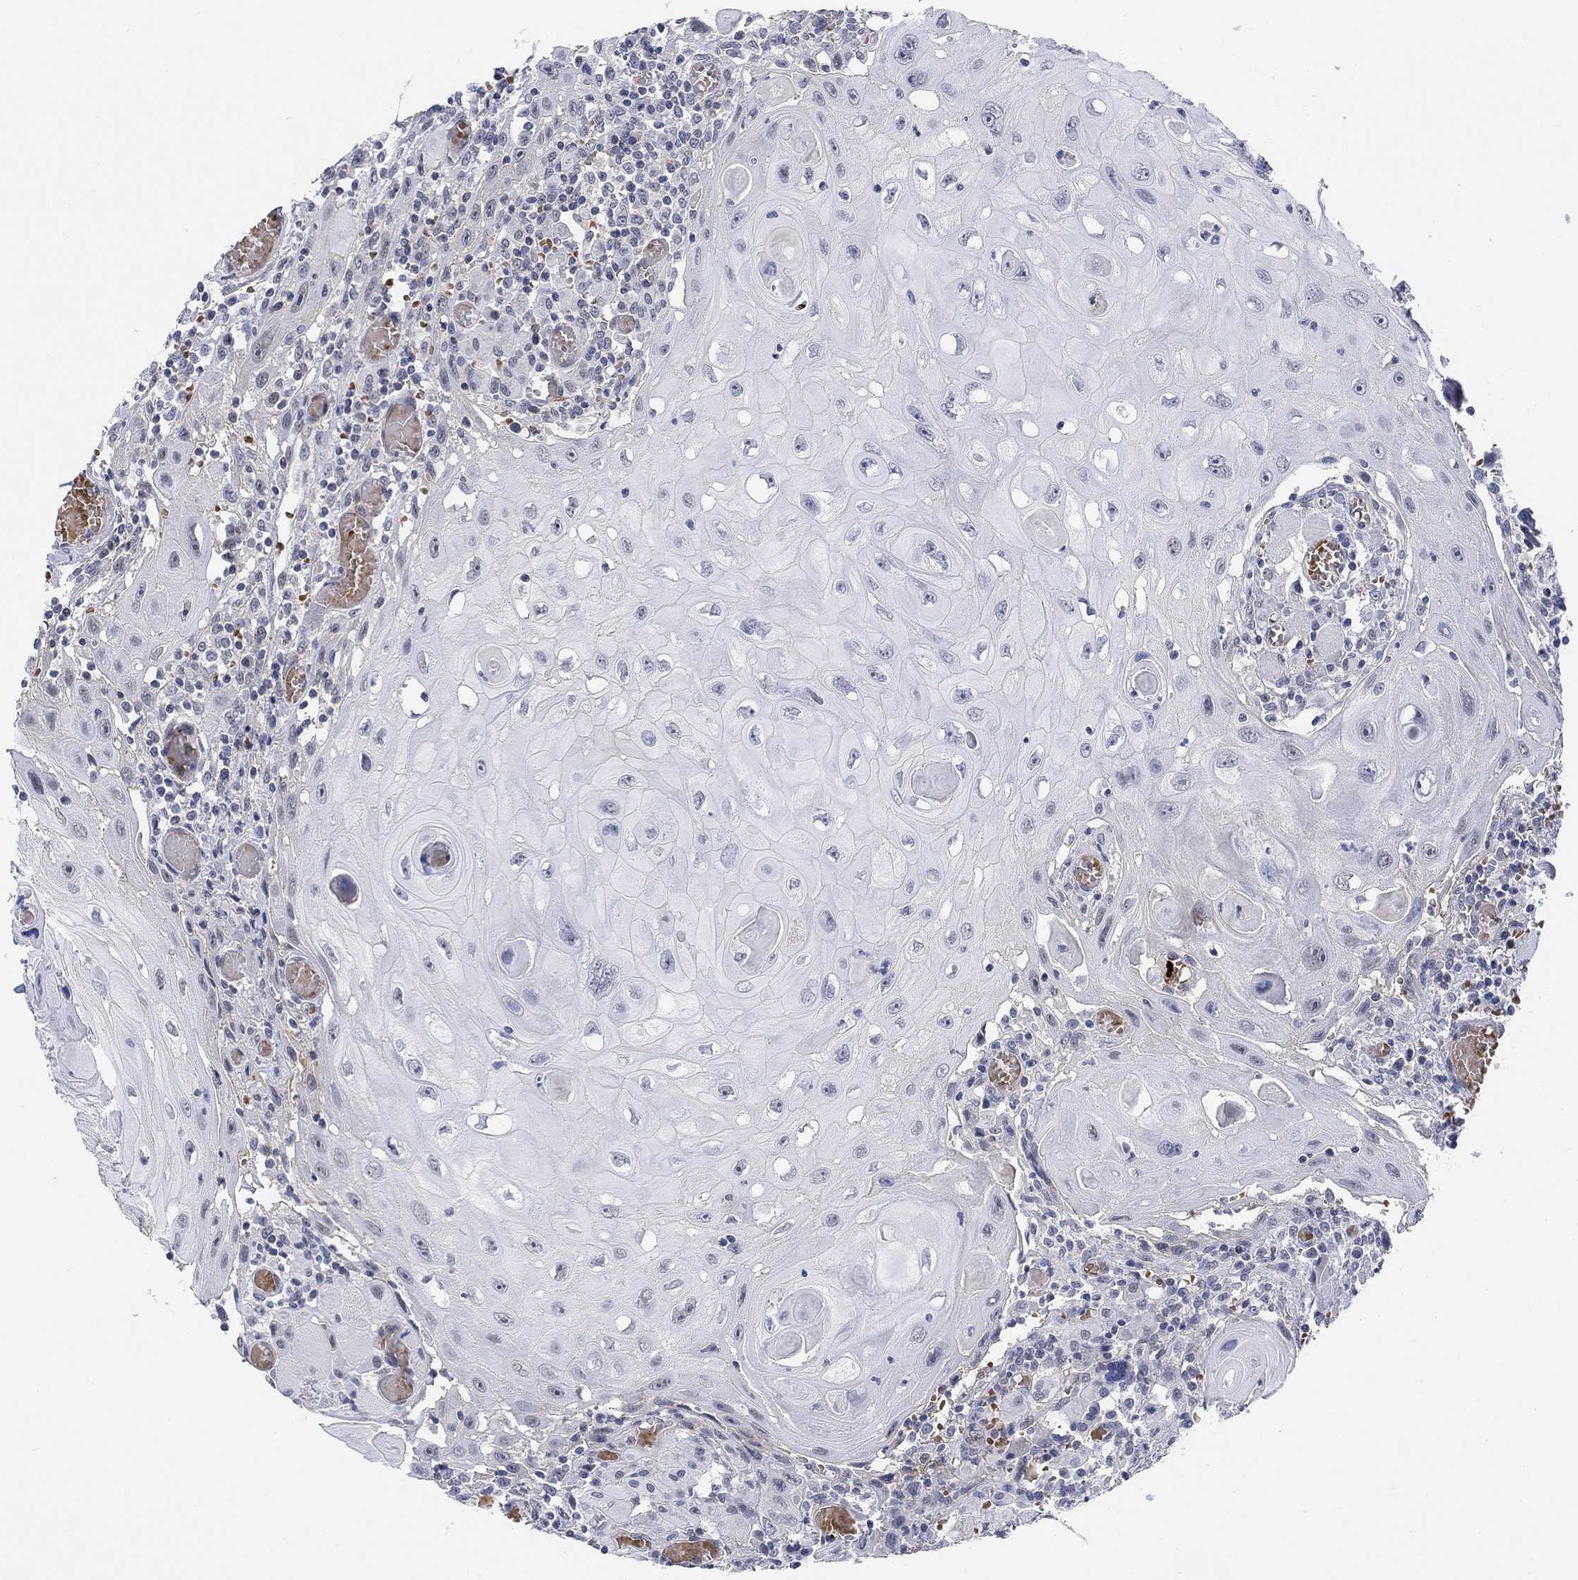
{"staining": {"intensity": "negative", "quantity": "none", "location": "none"}, "tissue": "head and neck cancer", "cell_type": "Tumor cells", "image_type": "cancer", "snomed": [{"axis": "morphology", "description": "Normal tissue, NOS"}, {"axis": "morphology", "description": "Squamous cell carcinoma, NOS"}, {"axis": "topography", "description": "Oral tissue"}, {"axis": "topography", "description": "Head-Neck"}], "caption": "DAB (3,3'-diaminobenzidine) immunohistochemical staining of human head and neck cancer displays no significant positivity in tumor cells.", "gene": "PAX6", "patient": {"sex": "male", "age": 71}}